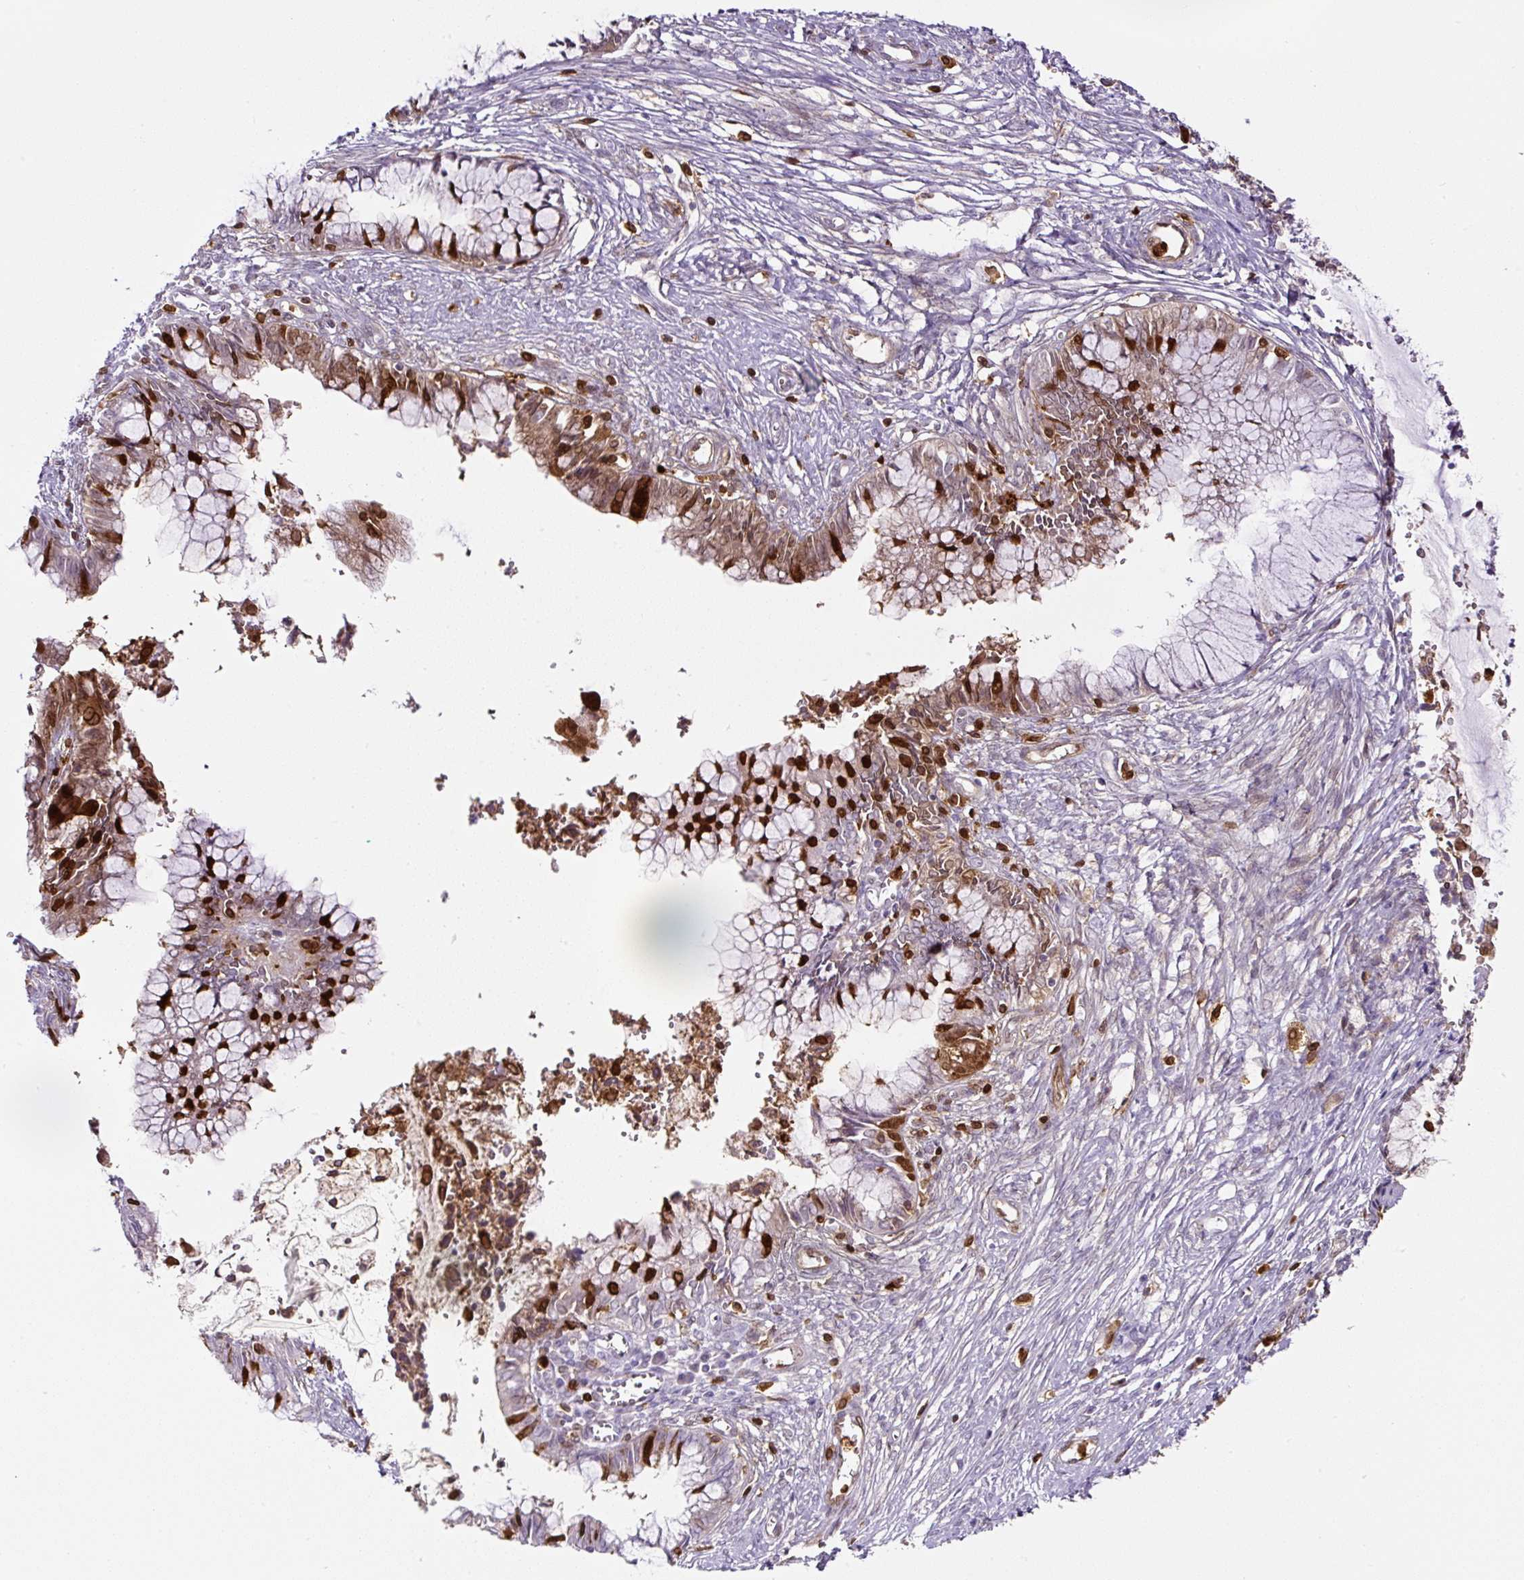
{"staining": {"intensity": "moderate", "quantity": "25%-75%", "location": "cytoplasmic/membranous,nuclear"}, "tissue": "cervical cancer", "cell_type": "Tumor cells", "image_type": "cancer", "snomed": [{"axis": "morphology", "description": "Adenocarcinoma, NOS"}, {"axis": "topography", "description": "Cervix"}], "caption": "Protein staining displays moderate cytoplasmic/membranous and nuclear positivity in approximately 25%-75% of tumor cells in cervical cancer (adenocarcinoma).", "gene": "ANXA1", "patient": {"sex": "female", "age": 44}}